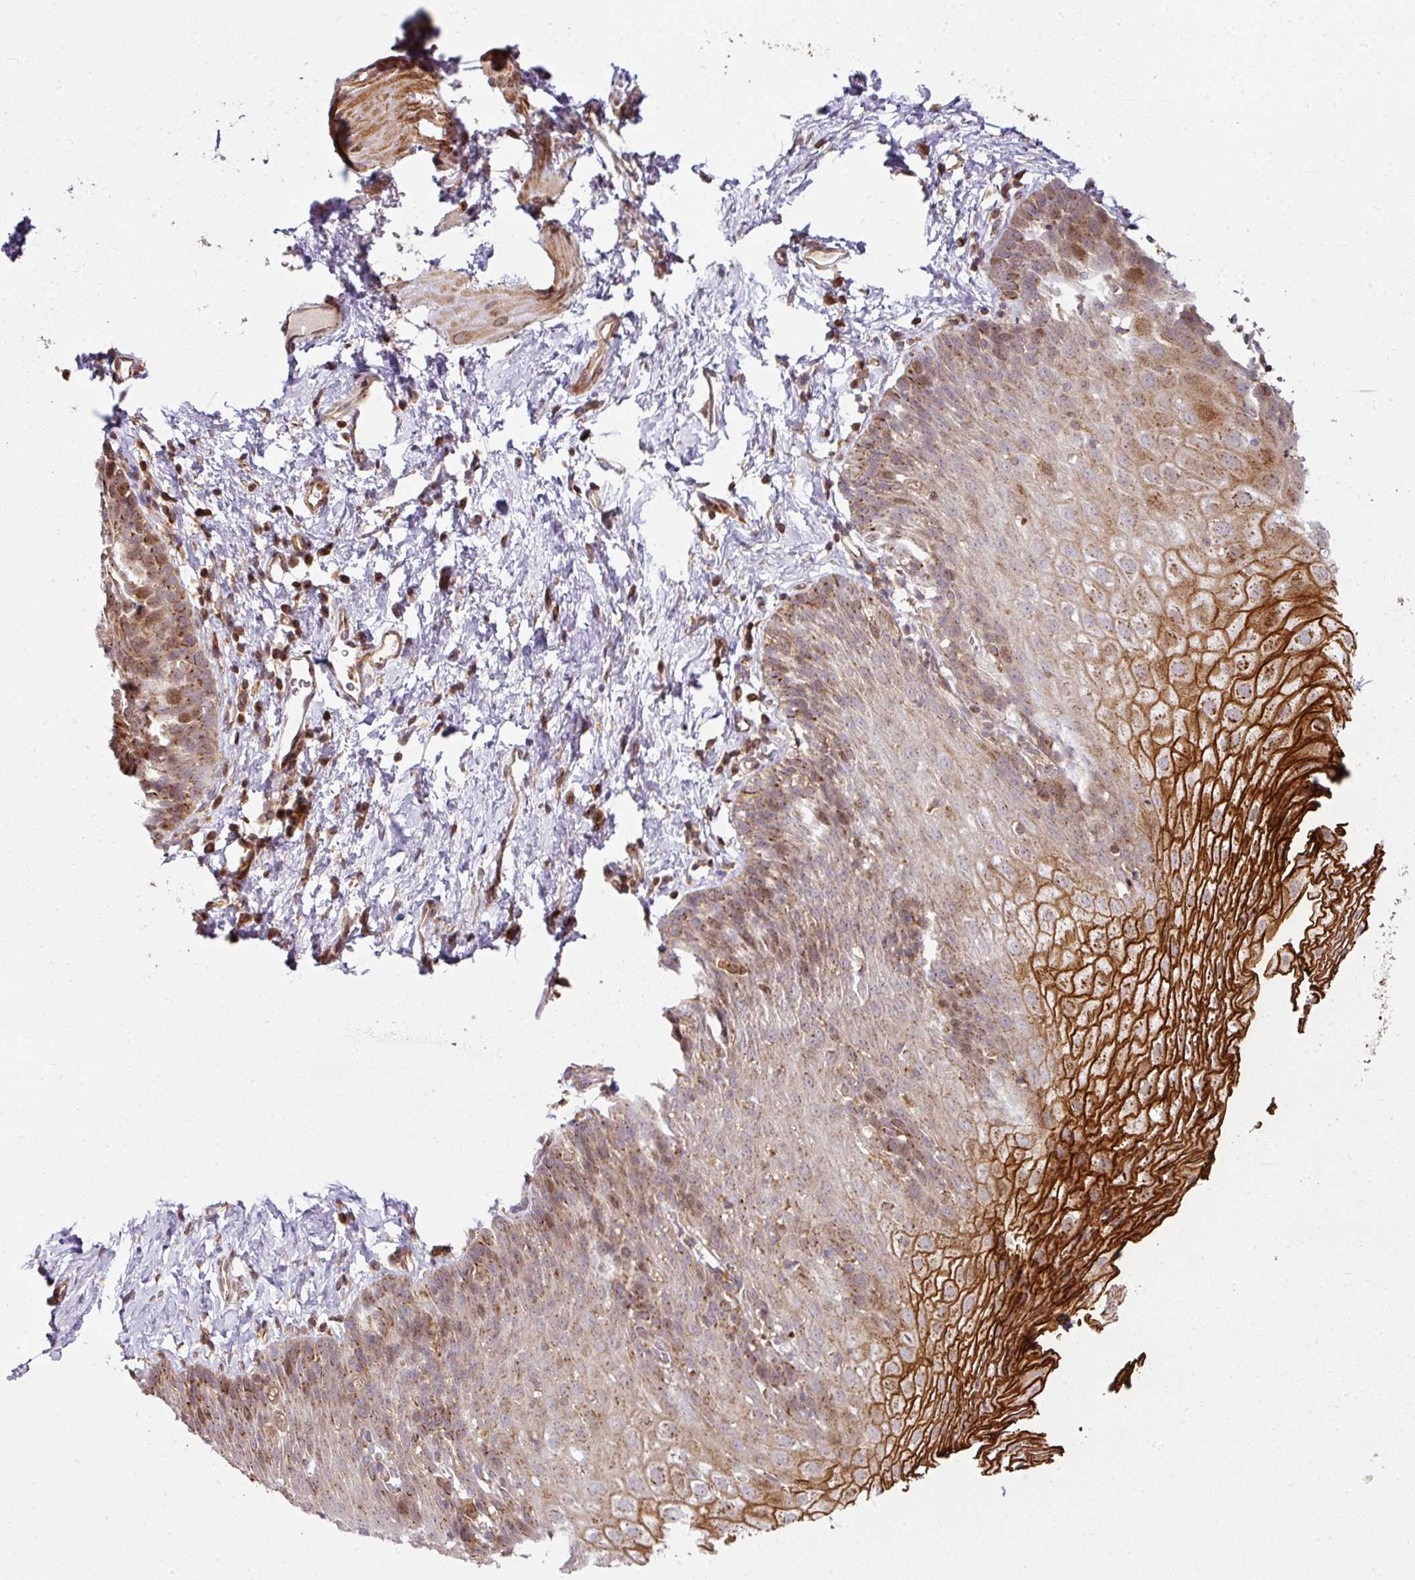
{"staining": {"intensity": "strong", "quantity": "25%-75%", "location": "cytoplasmic/membranous,nuclear"}, "tissue": "esophagus", "cell_type": "Squamous epithelial cells", "image_type": "normal", "snomed": [{"axis": "morphology", "description": "Normal tissue, NOS"}, {"axis": "topography", "description": "Esophagus"}], "caption": "Immunohistochemical staining of benign esophagus demonstrates strong cytoplasmic/membranous,nuclear protein expression in about 25%-75% of squamous epithelial cells.", "gene": "ATAT1", "patient": {"sex": "female", "age": 61}}